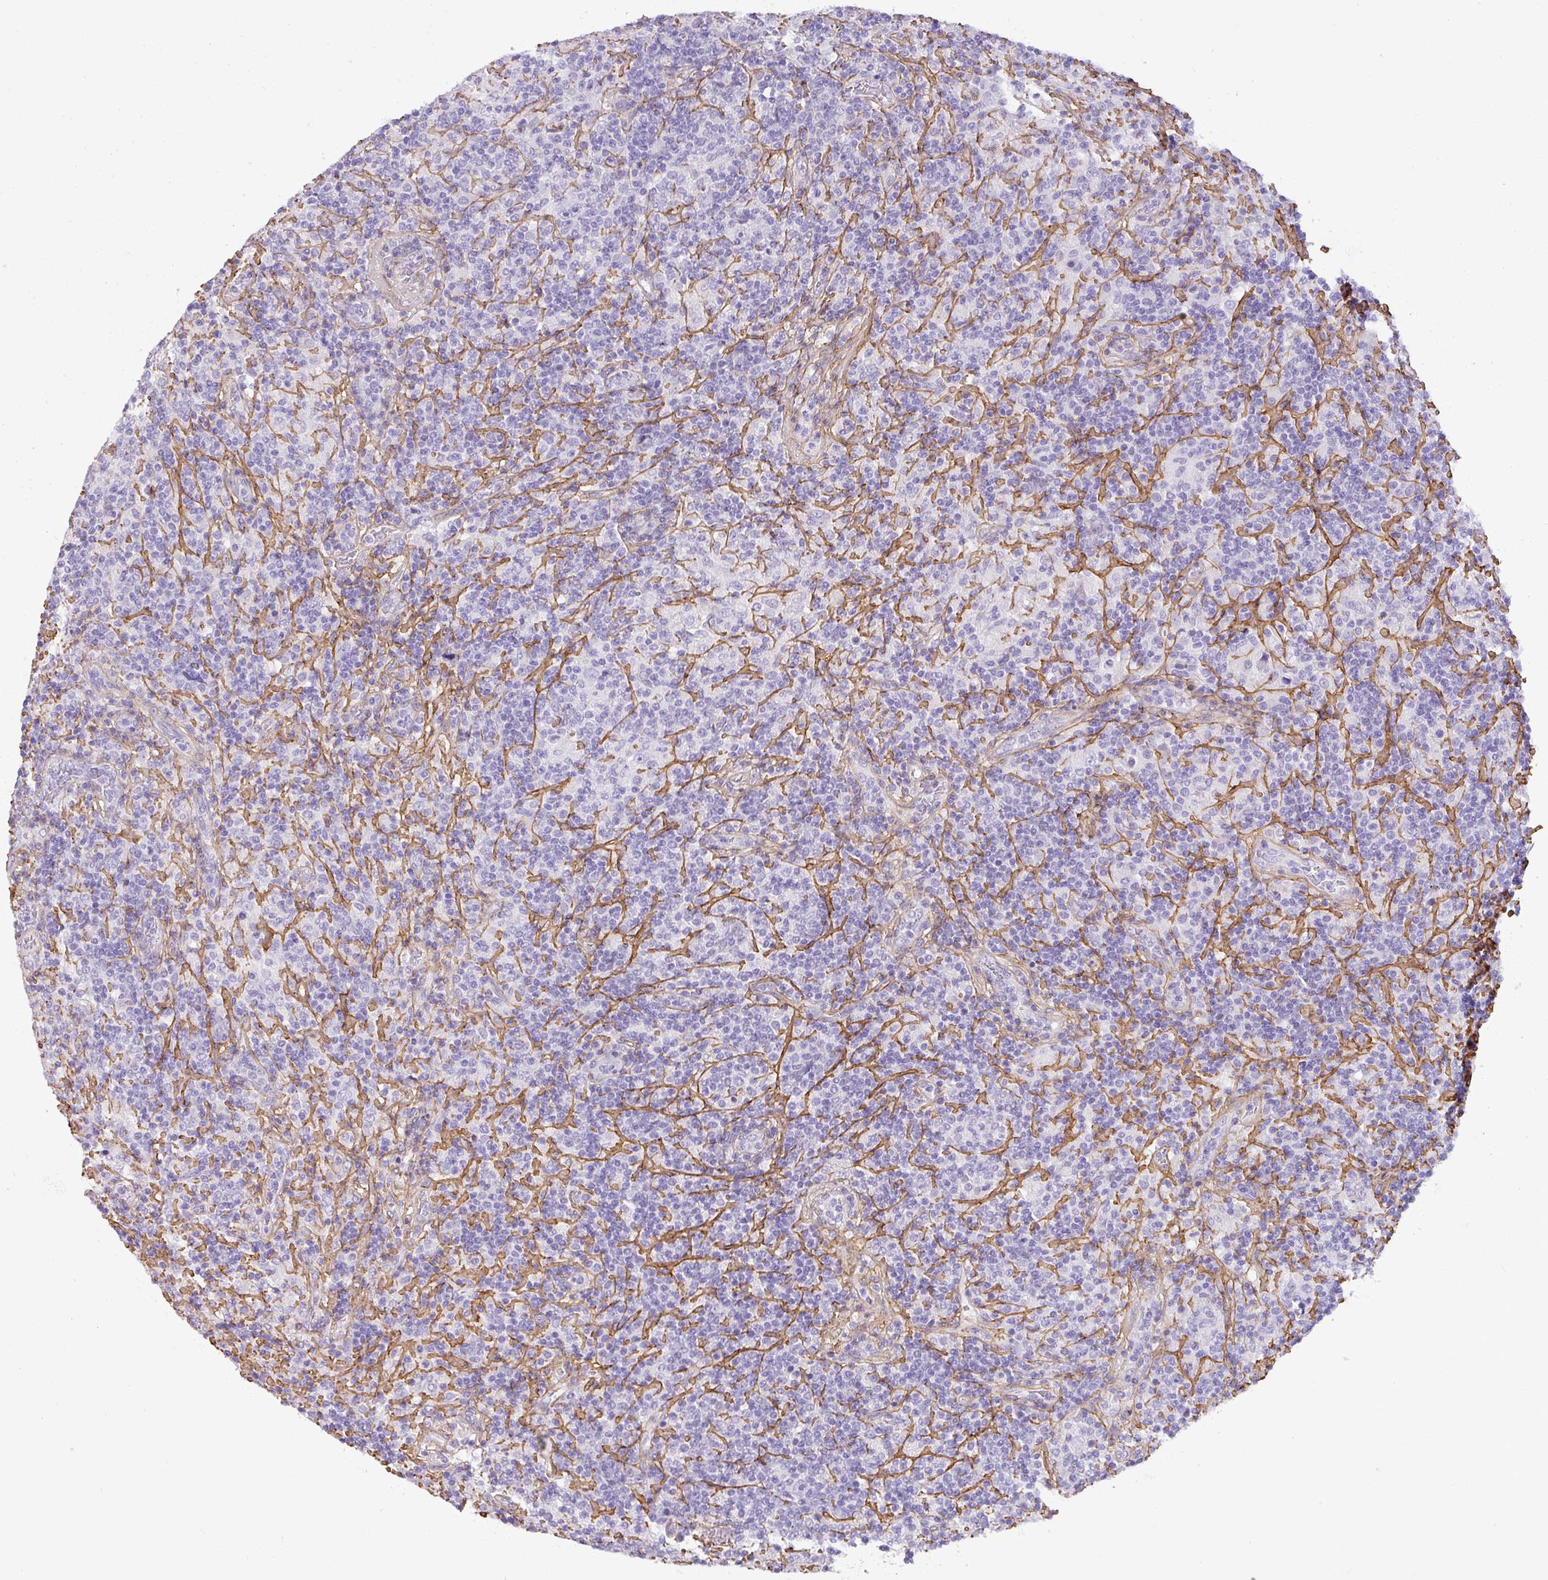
{"staining": {"intensity": "negative", "quantity": "none", "location": "none"}, "tissue": "lymphoma", "cell_type": "Tumor cells", "image_type": "cancer", "snomed": [{"axis": "morphology", "description": "Hodgkin's disease, NOS"}, {"axis": "topography", "description": "Lymph node"}], "caption": "Tumor cells show no significant protein expression in lymphoma. Brightfield microscopy of immunohistochemistry stained with DAB (brown) and hematoxylin (blue), captured at high magnification.", "gene": "PARD6G", "patient": {"sex": "male", "age": 70}}